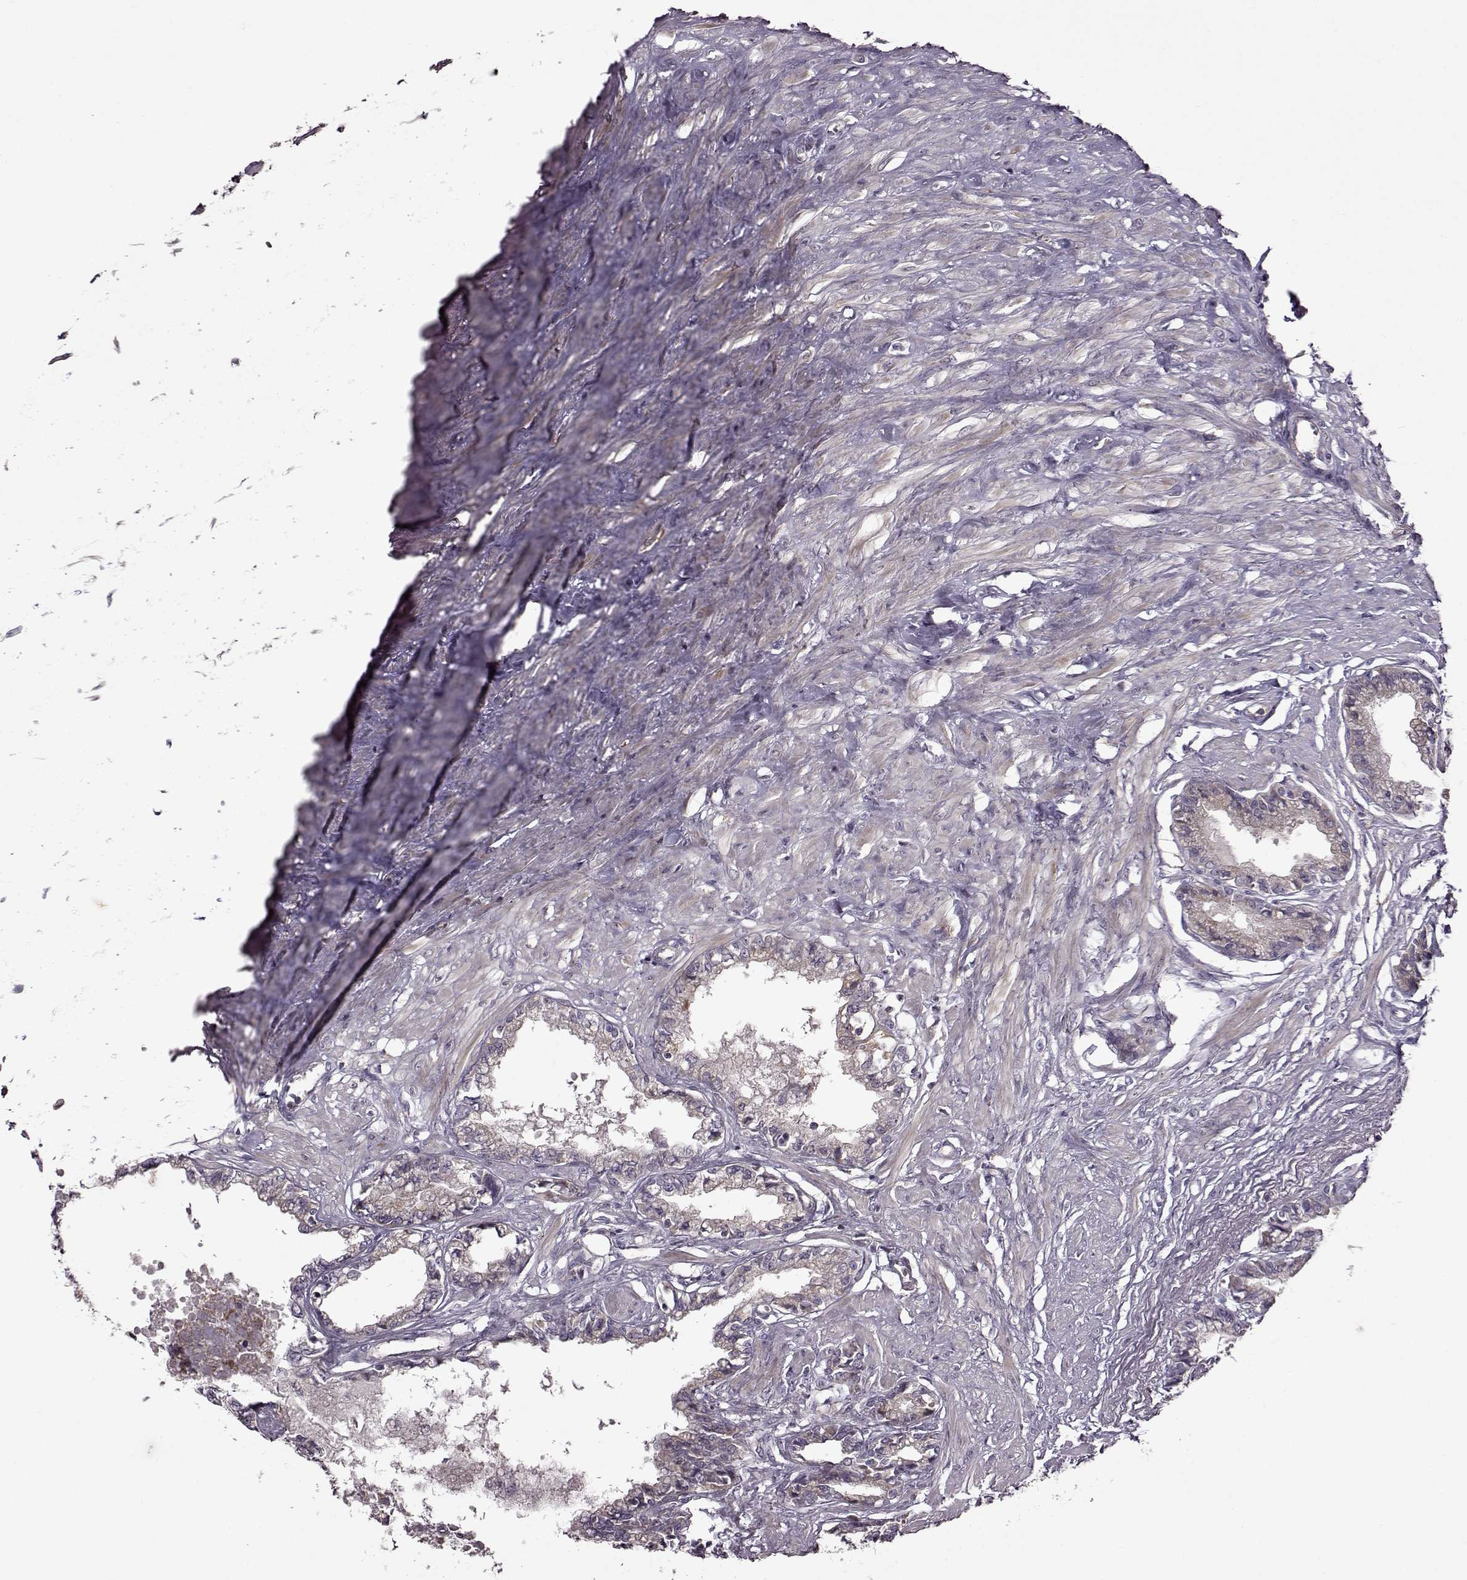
{"staining": {"intensity": "weak", "quantity": "25%-75%", "location": "cytoplasmic/membranous"}, "tissue": "seminal vesicle", "cell_type": "Glandular cells", "image_type": "normal", "snomed": [{"axis": "morphology", "description": "Normal tissue, NOS"}, {"axis": "morphology", "description": "Urothelial carcinoma, NOS"}, {"axis": "topography", "description": "Urinary bladder"}, {"axis": "topography", "description": "Seminal veicle"}], "caption": "The image shows immunohistochemical staining of benign seminal vesicle. There is weak cytoplasmic/membranous staining is appreciated in about 25%-75% of glandular cells. (Brightfield microscopy of DAB IHC at high magnification).", "gene": "MTSS1", "patient": {"sex": "male", "age": 76}}